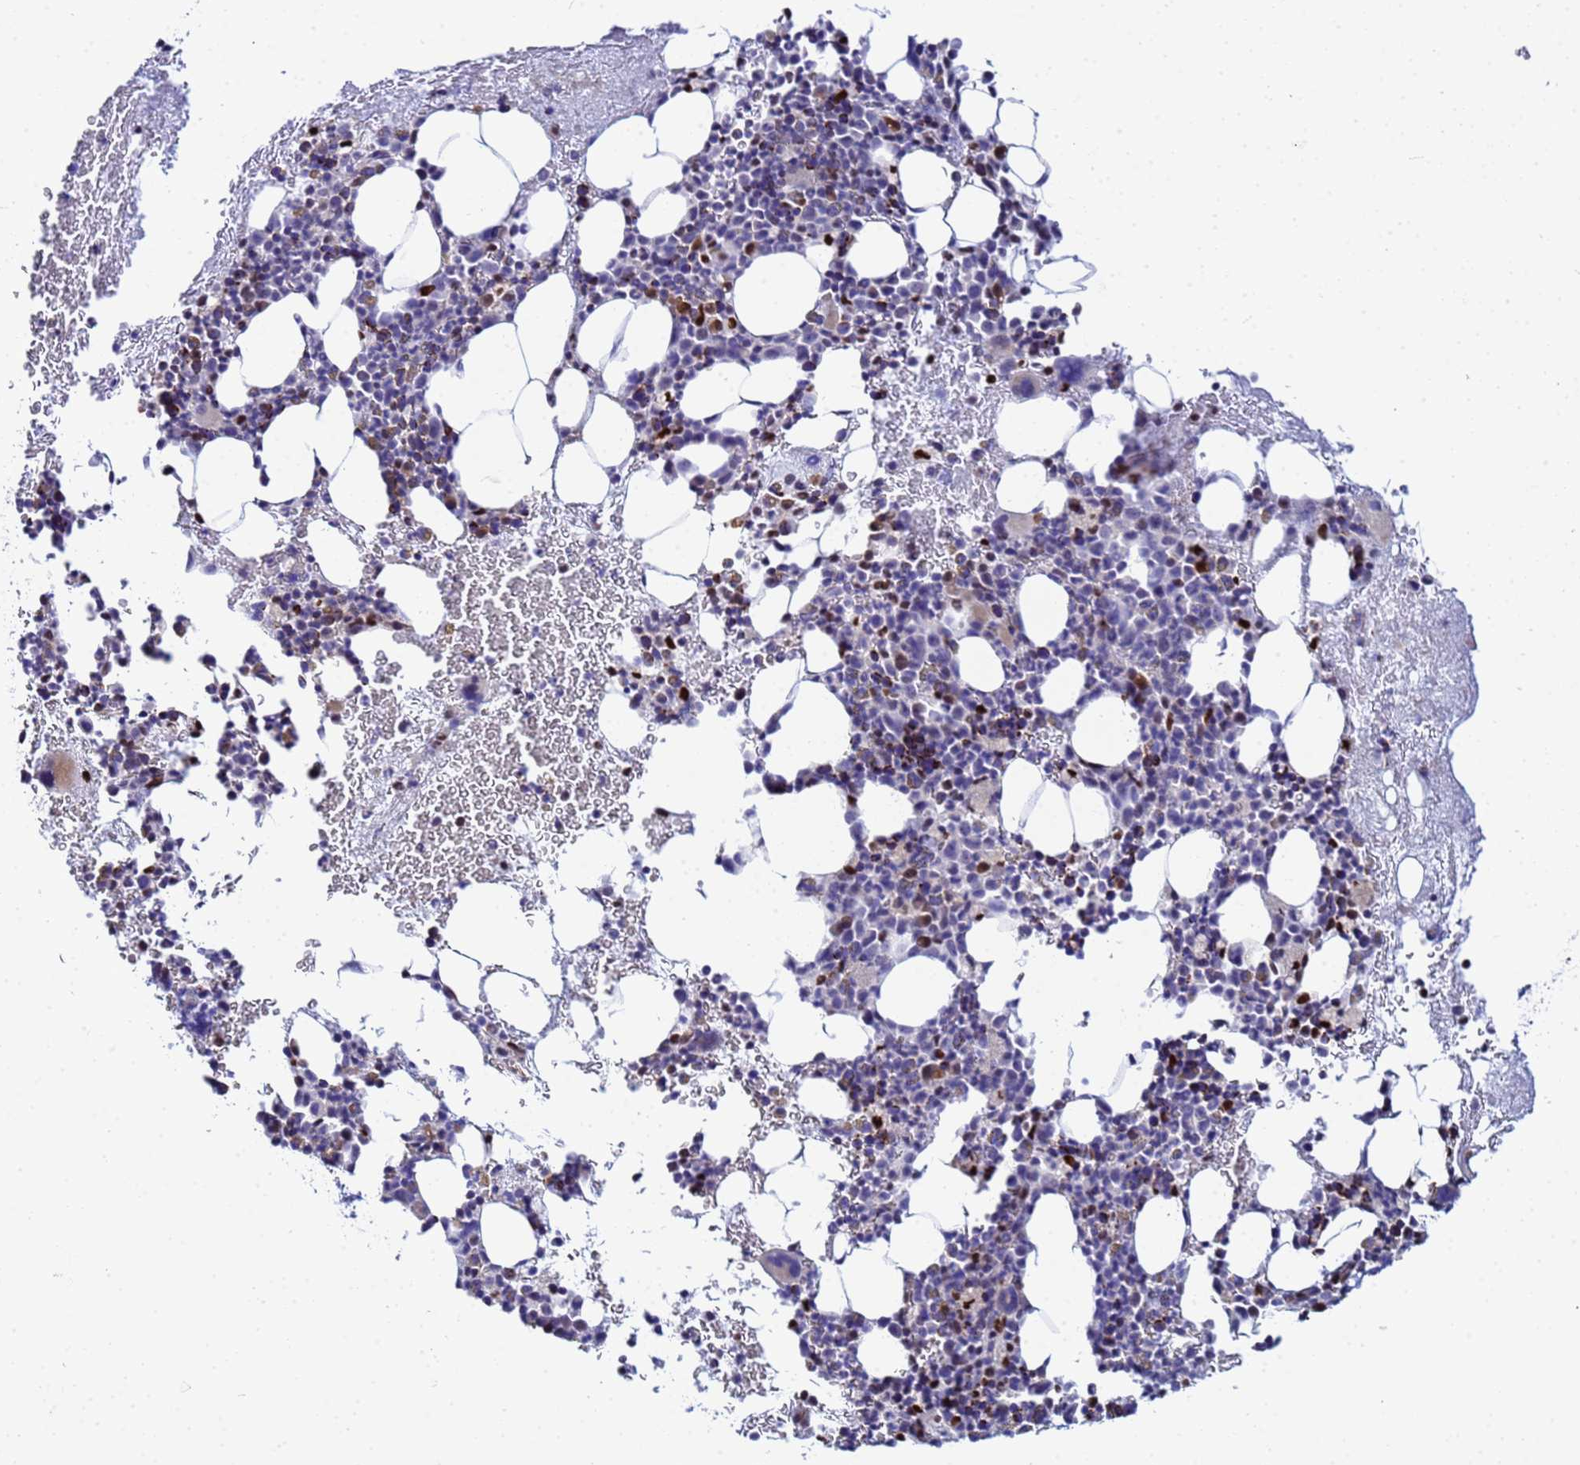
{"staining": {"intensity": "moderate", "quantity": "<25%", "location": "nuclear"}, "tissue": "bone marrow", "cell_type": "Hematopoietic cells", "image_type": "normal", "snomed": [{"axis": "morphology", "description": "Normal tissue, NOS"}, {"axis": "topography", "description": "Bone marrow"}], "caption": "Brown immunohistochemical staining in normal bone marrow exhibits moderate nuclear positivity in approximately <25% of hematopoietic cells.", "gene": "SLC25A37", "patient": {"sex": "female", "age": 37}}